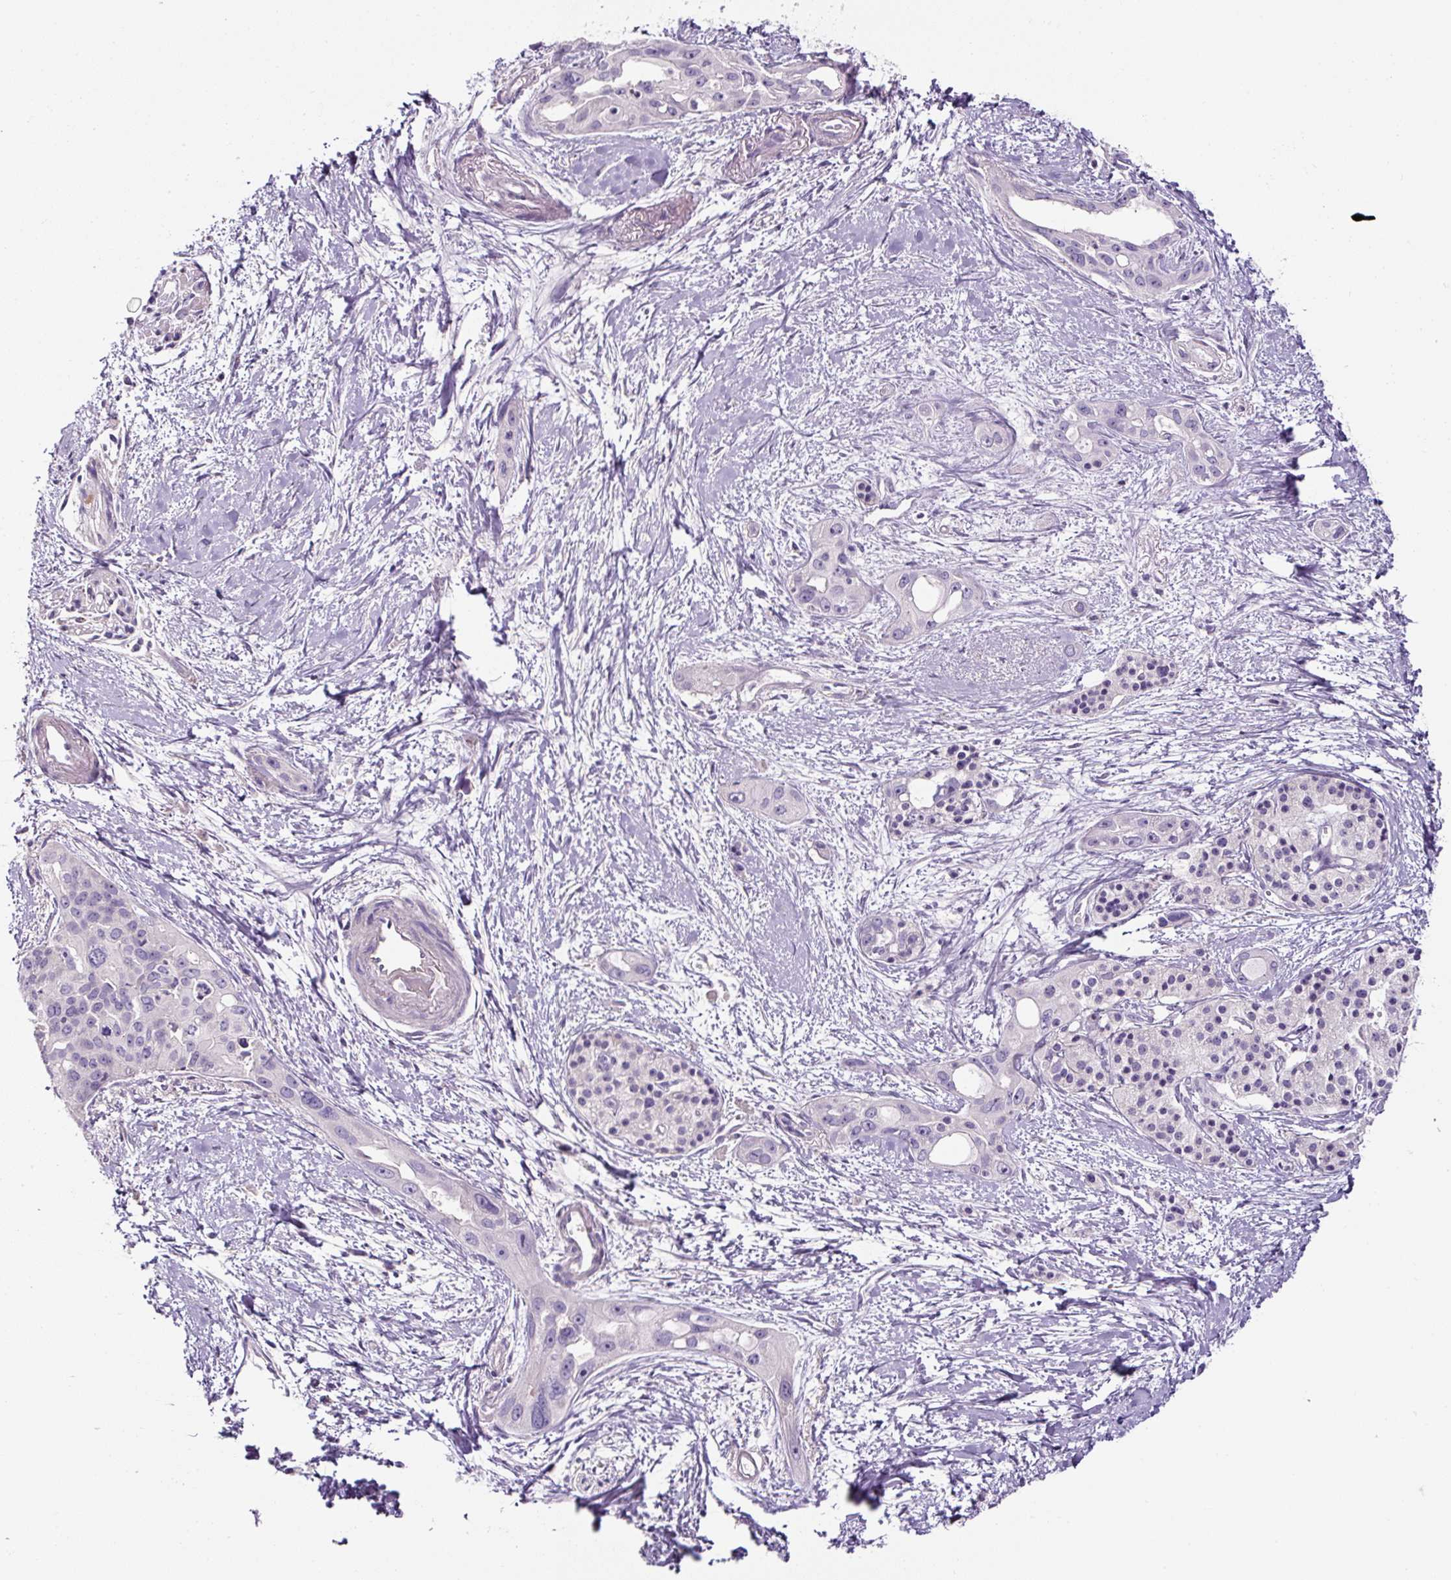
{"staining": {"intensity": "negative", "quantity": "none", "location": "none"}, "tissue": "pancreatic cancer", "cell_type": "Tumor cells", "image_type": "cancer", "snomed": [{"axis": "morphology", "description": "Adenocarcinoma, NOS"}, {"axis": "topography", "description": "Pancreas"}], "caption": "Immunohistochemistry photomicrograph of pancreatic cancer (adenocarcinoma) stained for a protein (brown), which shows no staining in tumor cells.", "gene": "OR14A2", "patient": {"sex": "female", "age": 50}}